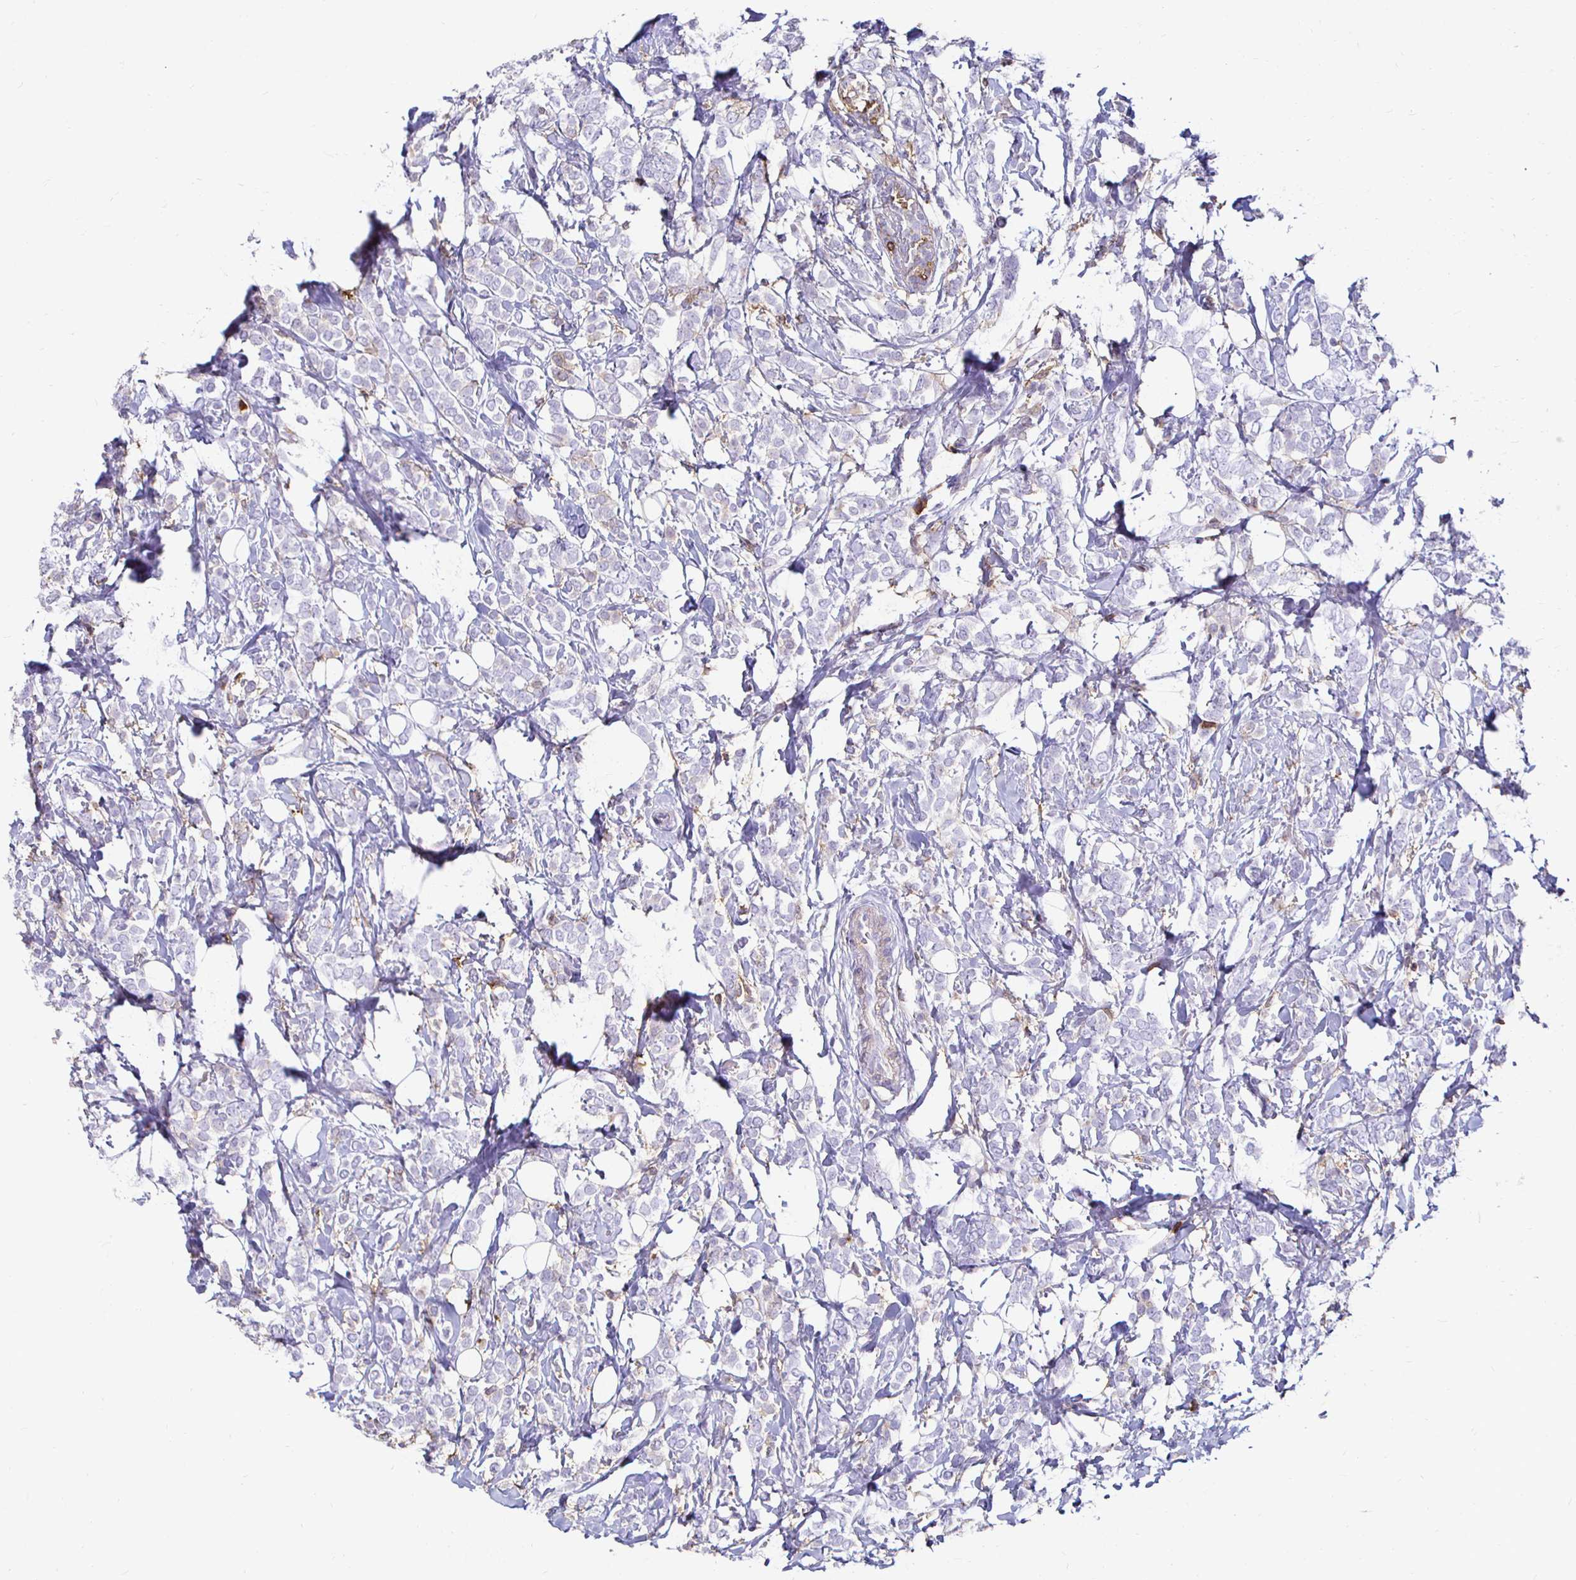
{"staining": {"intensity": "negative", "quantity": "none", "location": "none"}, "tissue": "breast cancer", "cell_type": "Tumor cells", "image_type": "cancer", "snomed": [{"axis": "morphology", "description": "Lobular carcinoma"}, {"axis": "topography", "description": "Breast"}], "caption": "IHC photomicrograph of lobular carcinoma (breast) stained for a protein (brown), which demonstrates no expression in tumor cells.", "gene": "TAS1R3", "patient": {"sex": "female", "age": 49}}